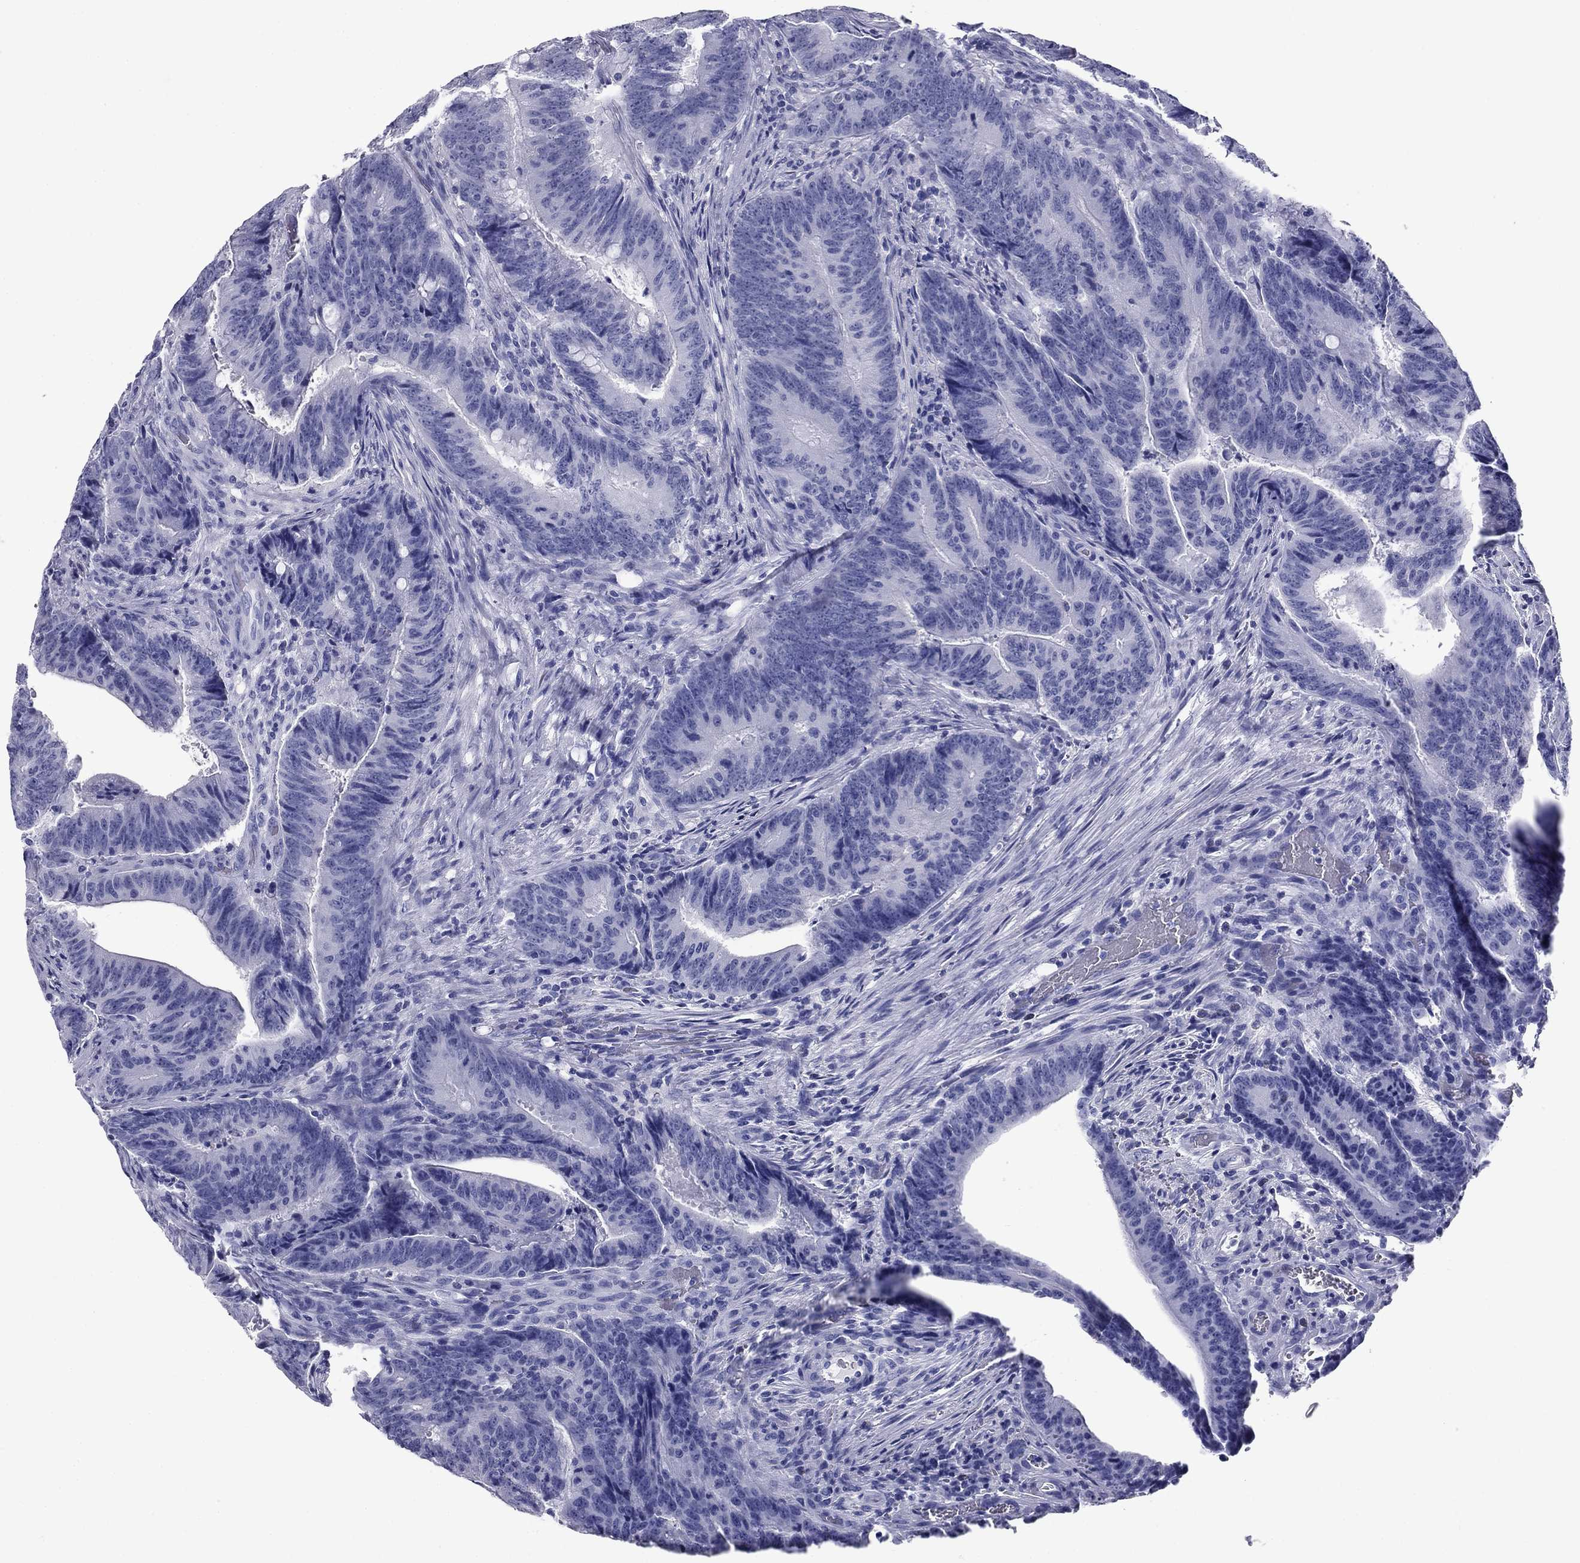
{"staining": {"intensity": "negative", "quantity": "none", "location": "none"}, "tissue": "colorectal cancer", "cell_type": "Tumor cells", "image_type": "cancer", "snomed": [{"axis": "morphology", "description": "Adenocarcinoma, NOS"}, {"axis": "topography", "description": "Colon"}], "caption": "A photomicrograph of adenocarcinoma (colorectal) stained for a protein shows no brown staining in tumor cells. (Brightfield microscopy of DAB (3,3'-diaminobenzidine) immunohistochemistry (IHC) at high magnification).", "gene": "NPPA", "patient": {"sex": "female", "age": 87}}